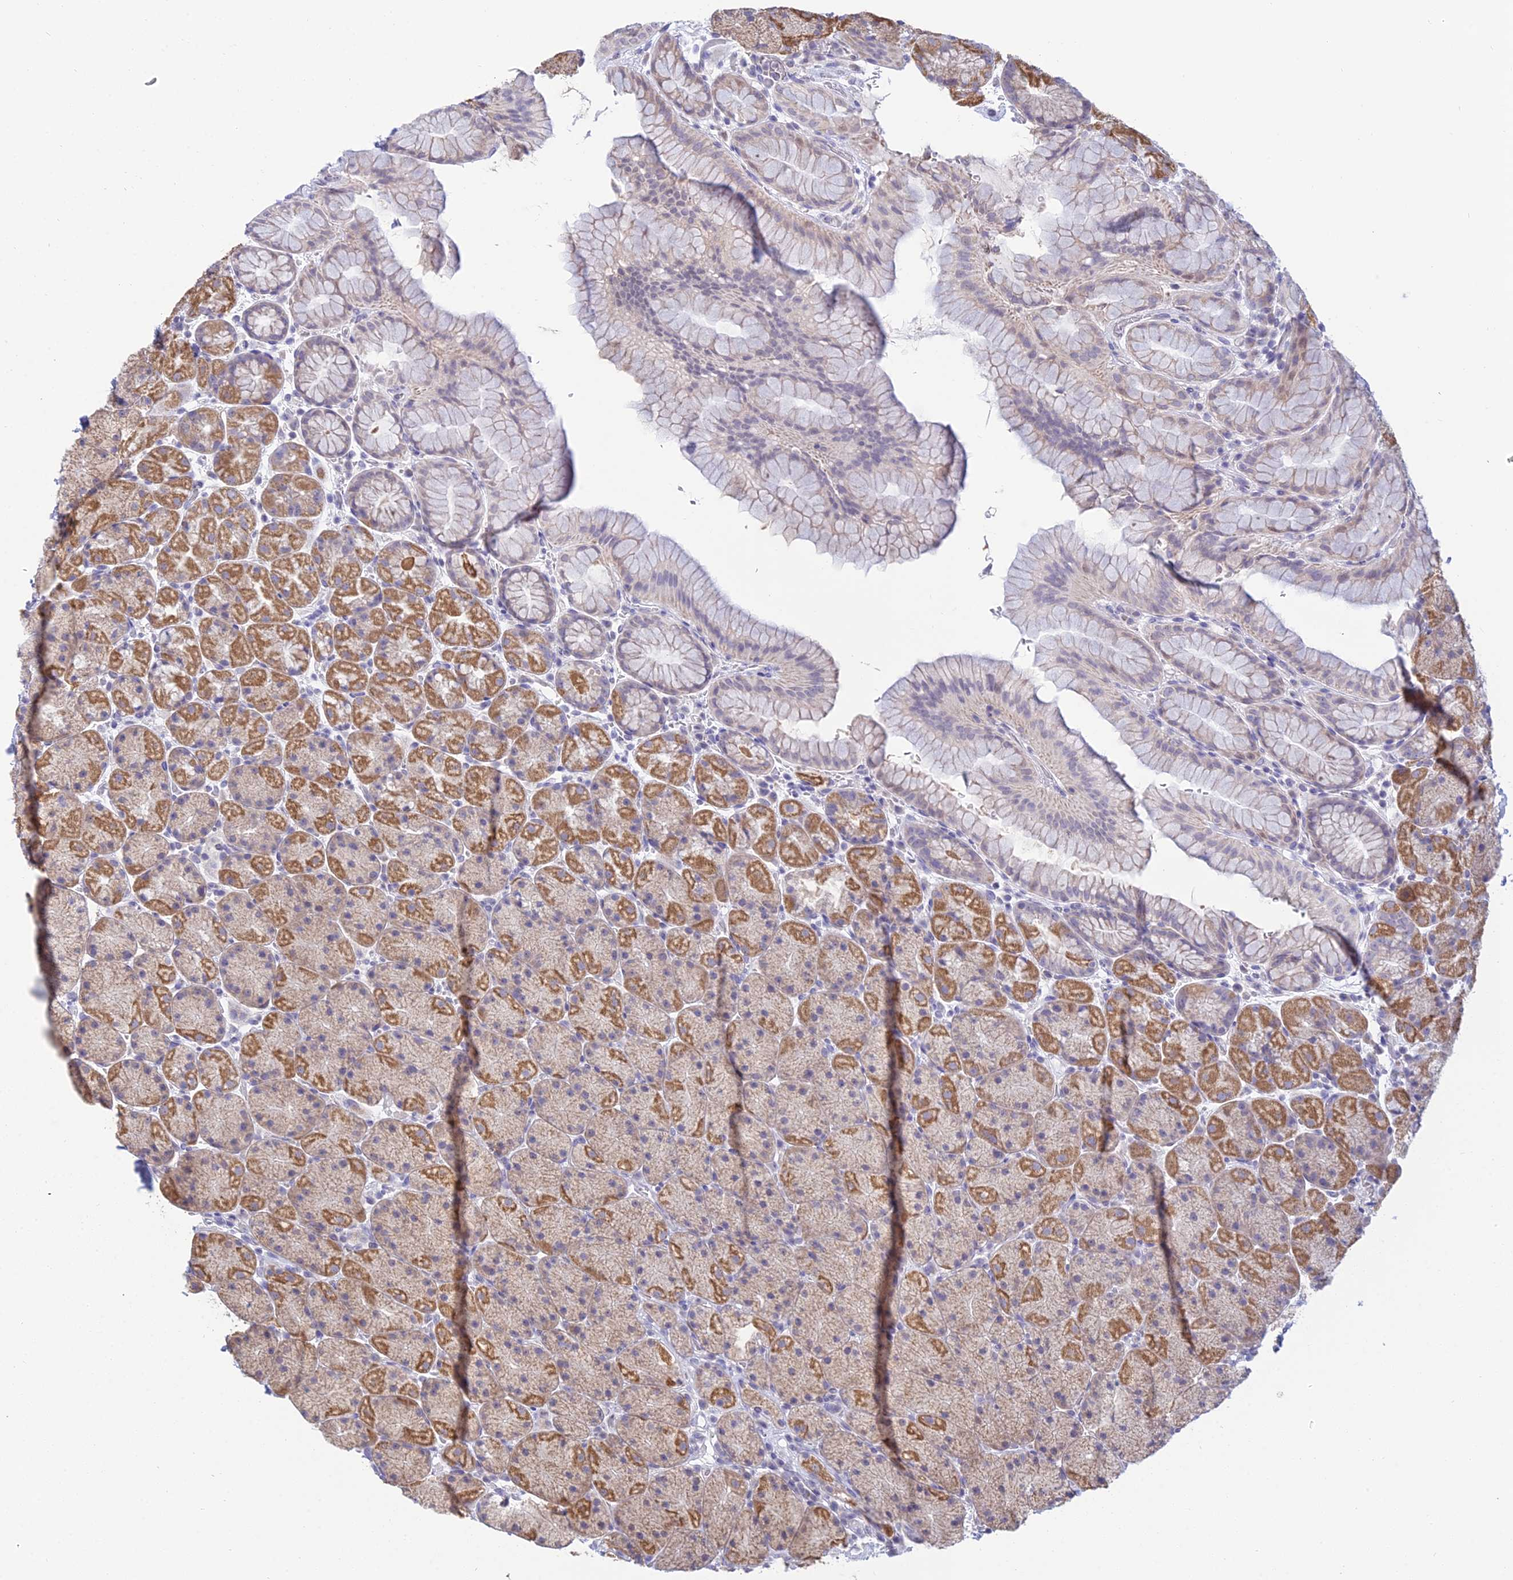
{"staining": {"intensity": "strong", "quantity": "25%-75%", "location": "cytoplasmic/membranous"}, "tissue": "stomach", "cell_type": "Glandular cells", "image_type": "normal", "snomed": [{"axis": "morphology", "description": "Normal tissue, NOS"}, {"axis": "topography", "description": "Stomach, upper"}, {"axis": "topography", "description": "Stomach, lower"}], "caption": "DAB (3,3'-diaminobenzidine) immunohistochemical staining of unremarkable human stomach demonstrates strong cytoplasmic/membranous protein positivity in approximately 25%-75% of glandular cells. (Brightfield microscopy of DAB IHC at high magnification).", "gene": "CFAP206", "patient": {"sex": "male", "age": 67}}